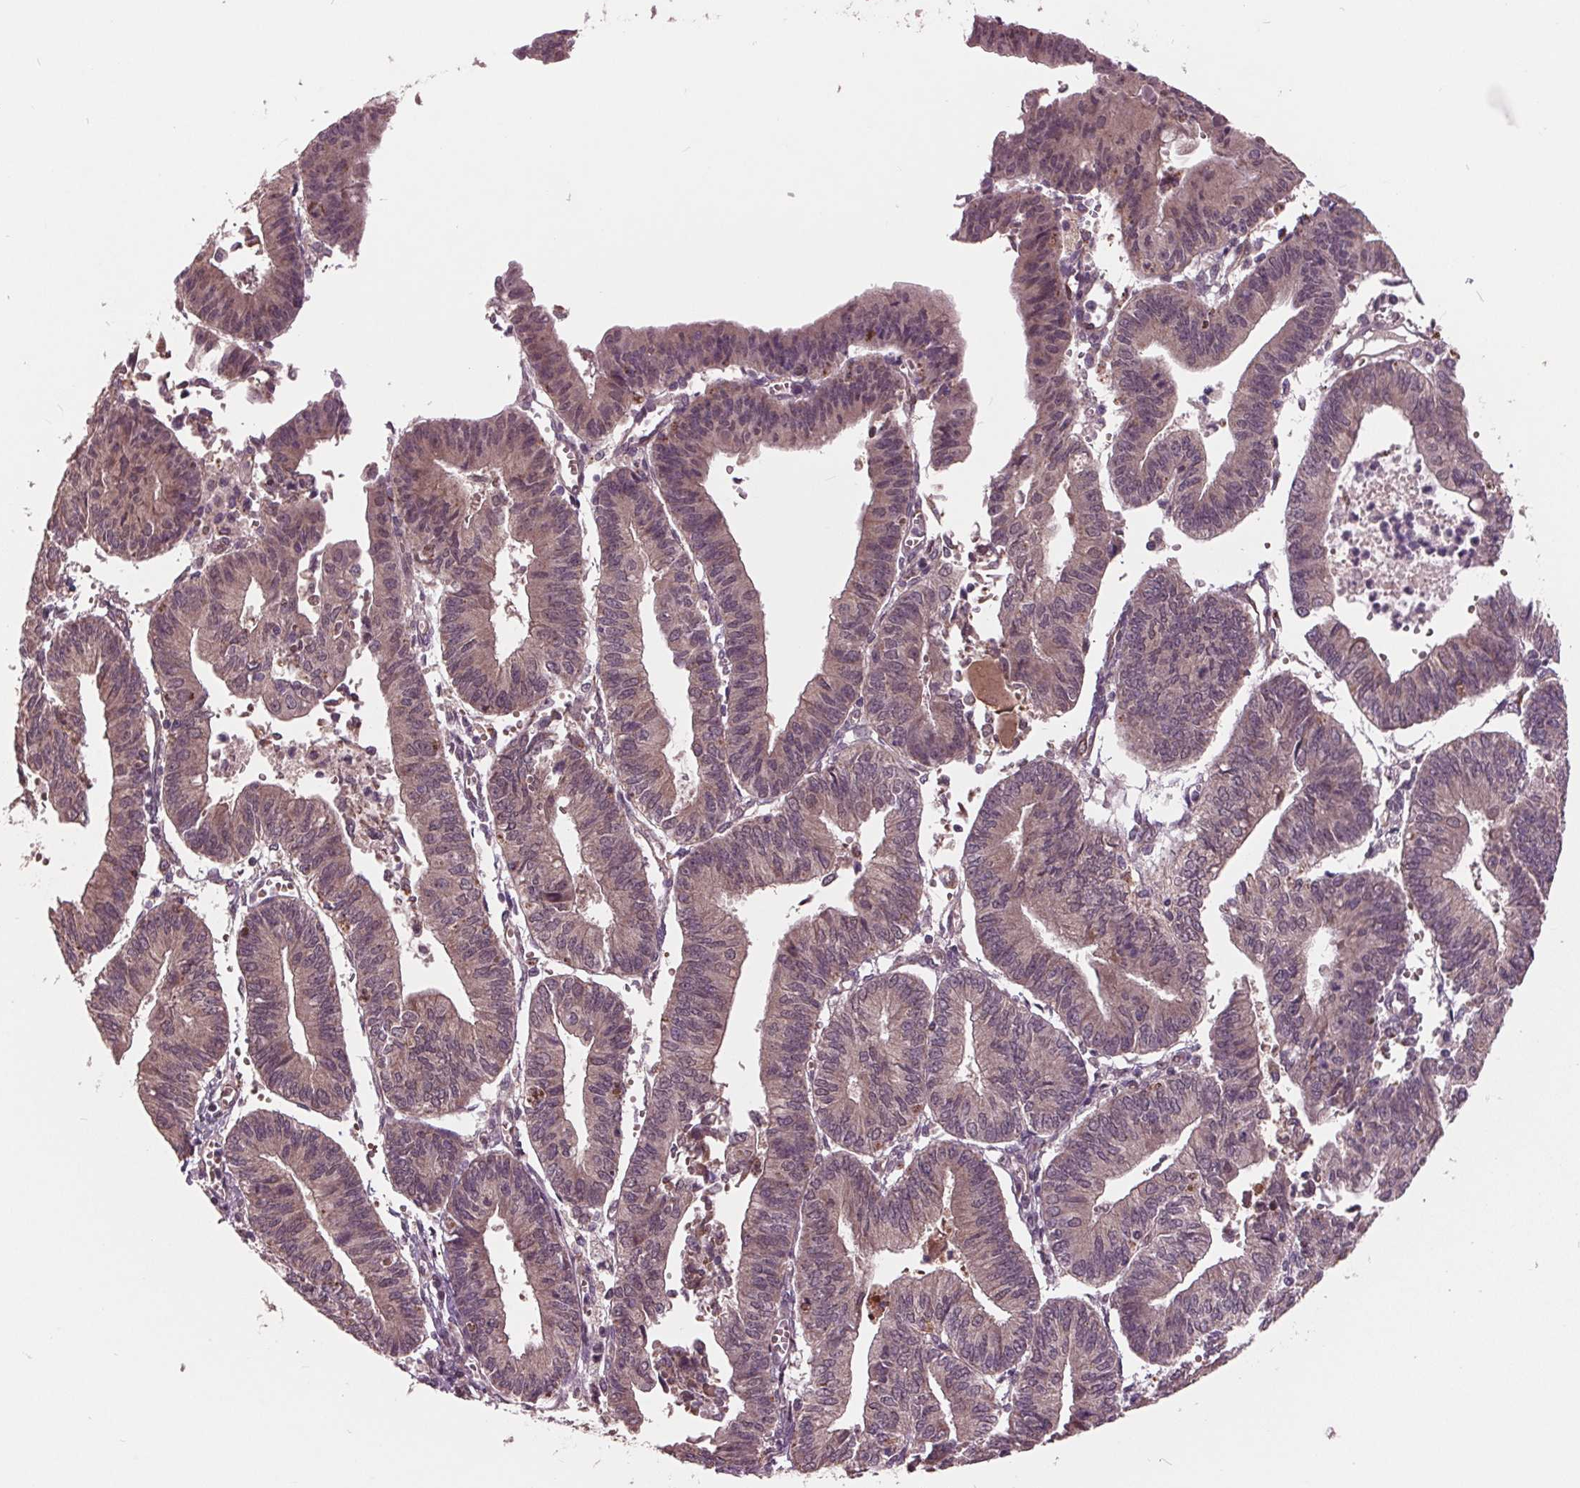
{"staining": {"intensity": "weak", "quantity": "25%-75%", "location": "cytoplasmic/membranous"}, "tissue": "endometrial cancer", "cell_type": "Tumor cells", "image_type": "cancer", "snomed": [{"axis": "morphology", "description": "Adenocarcinoma, NOS"}, {"axis": "topography", "description": "Endometrium"}], "caption": "Tumor cells demonstrate weak cytoplasmic/membranous staining in about 25%-75% of cells in adenocarcinoma (endometrial).", "gene": "MAPK8", "patient": {"sex": "female", "age": 65}}